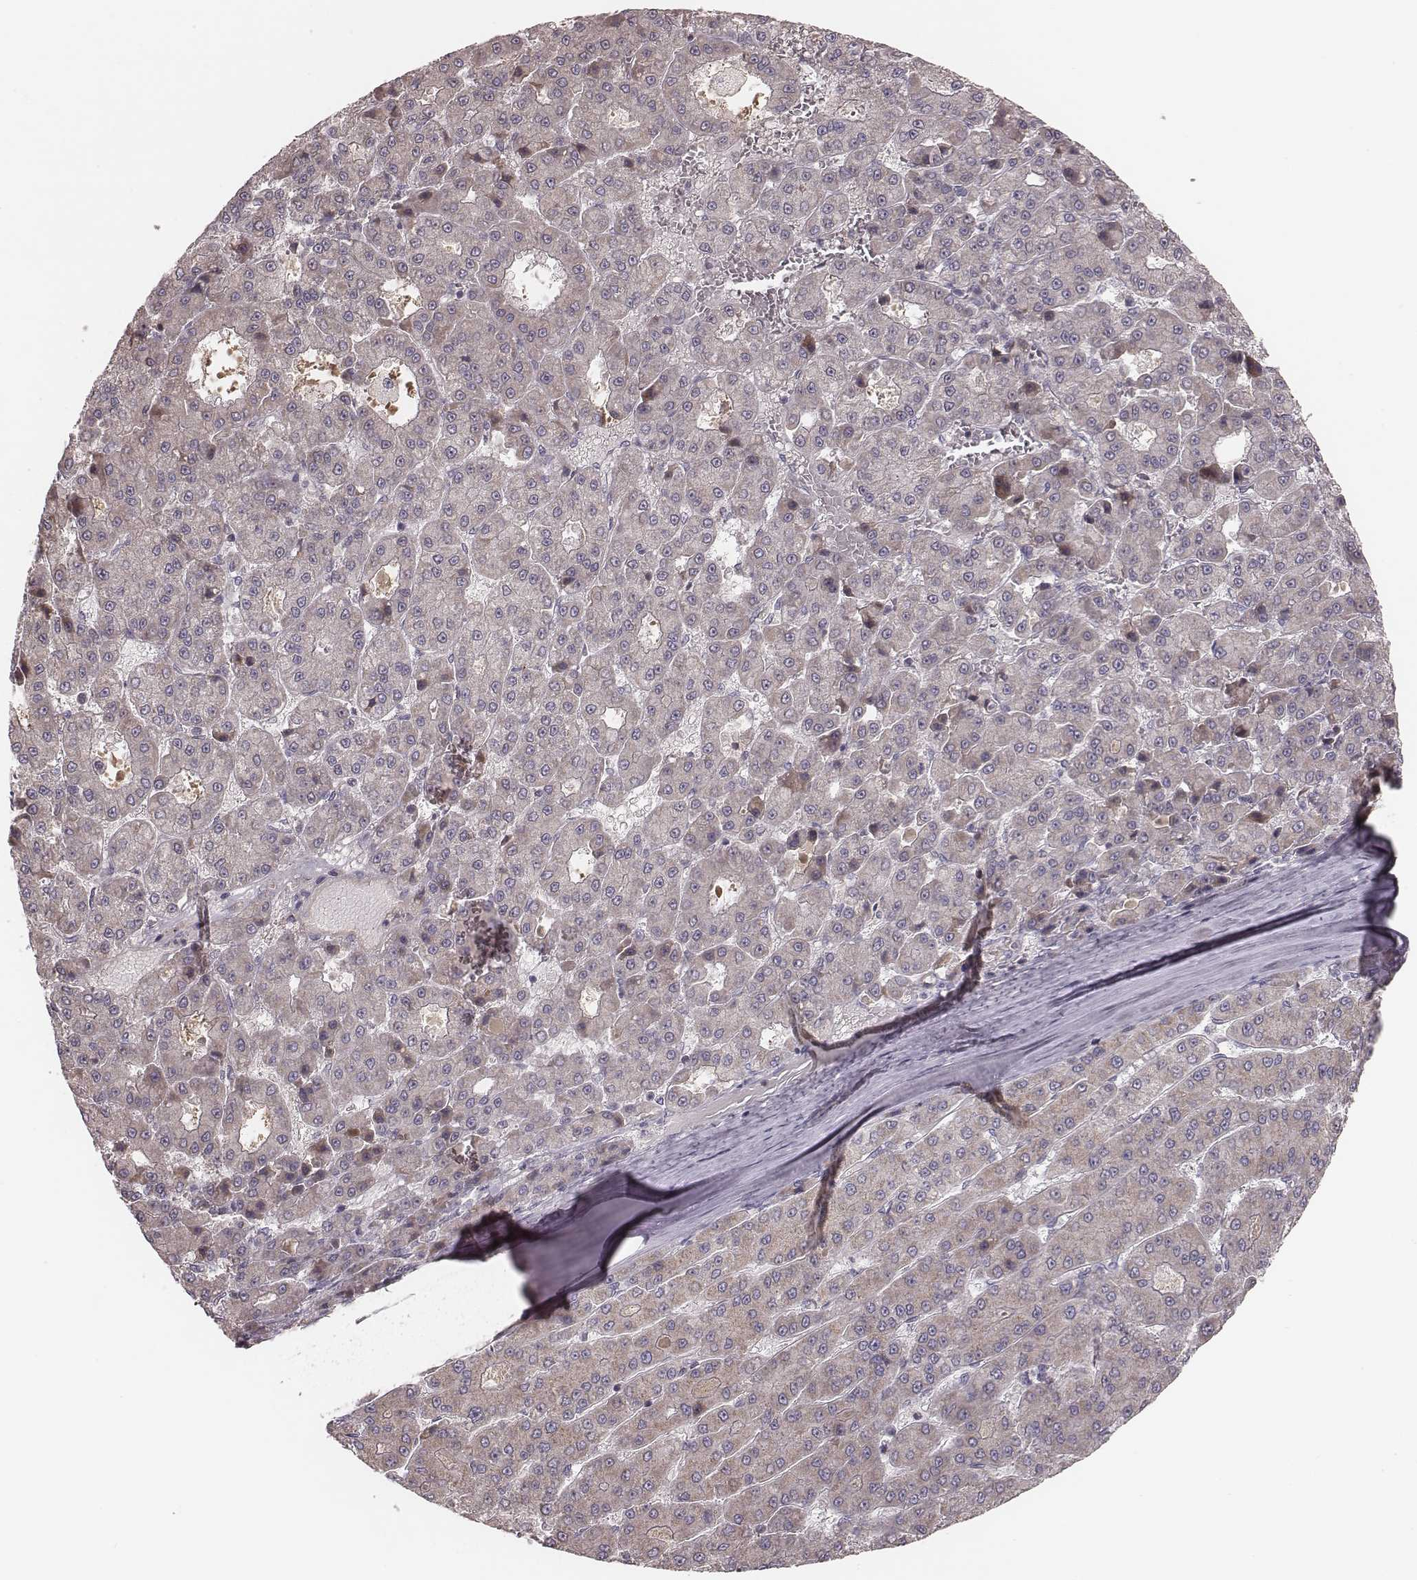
{"staining": {"intensity": "negative", "quantity": "none", "location": "none"}, "tissue": "liver cancer", "cell_type": "Tumor cells", "image_type": "cancer", "snomed": [{"axis": "morphology", "description": "Carcinoma, Hepatocellular, NOS"}, {"axis": "topography", "description": "Liver"}], "caption": "Human hepatocellular carcinoma (liver) stained for a protein using immunohistochemistry displays no positivity in tumor cells.", "gene": "MRPS27", "patient": {"sex": "male", "age": 70}}